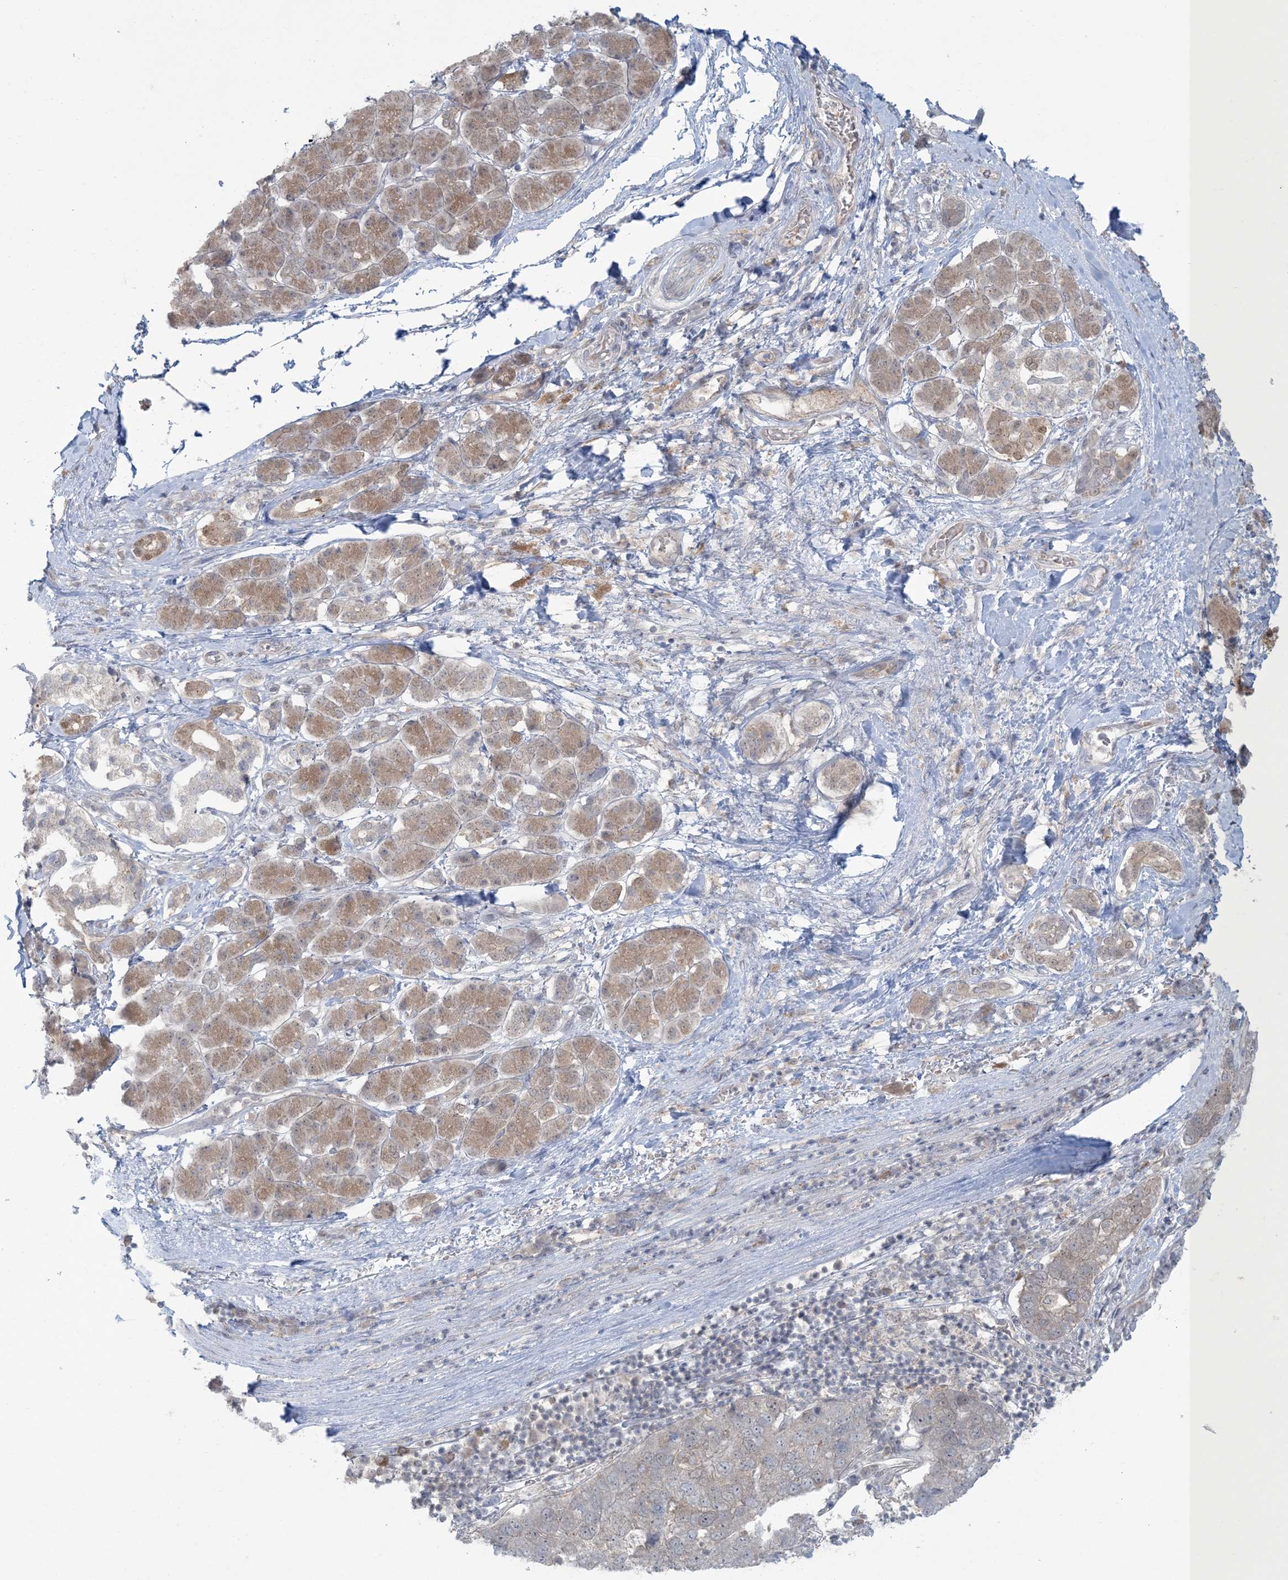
{"staining": {"intensity": "negative", "quantity": "none", "location": "none"}, "tissue": "pancreatic cancer", "cell_type": "Tumor cells", "image_type": "cancer", "snomed": [{"axis": "morphology", "description": "Adenocarcinoma, NOS"}, {"axis": "topography", "description": "Pancreas"}], "caption": "A high-resolution image shows IHC staining of adenocarcinoma (pancreatic), which exhibits no significant positivity in tumor cells.", "gene": "NRBP2", "patient": {"sex": "female", "age": 61}}